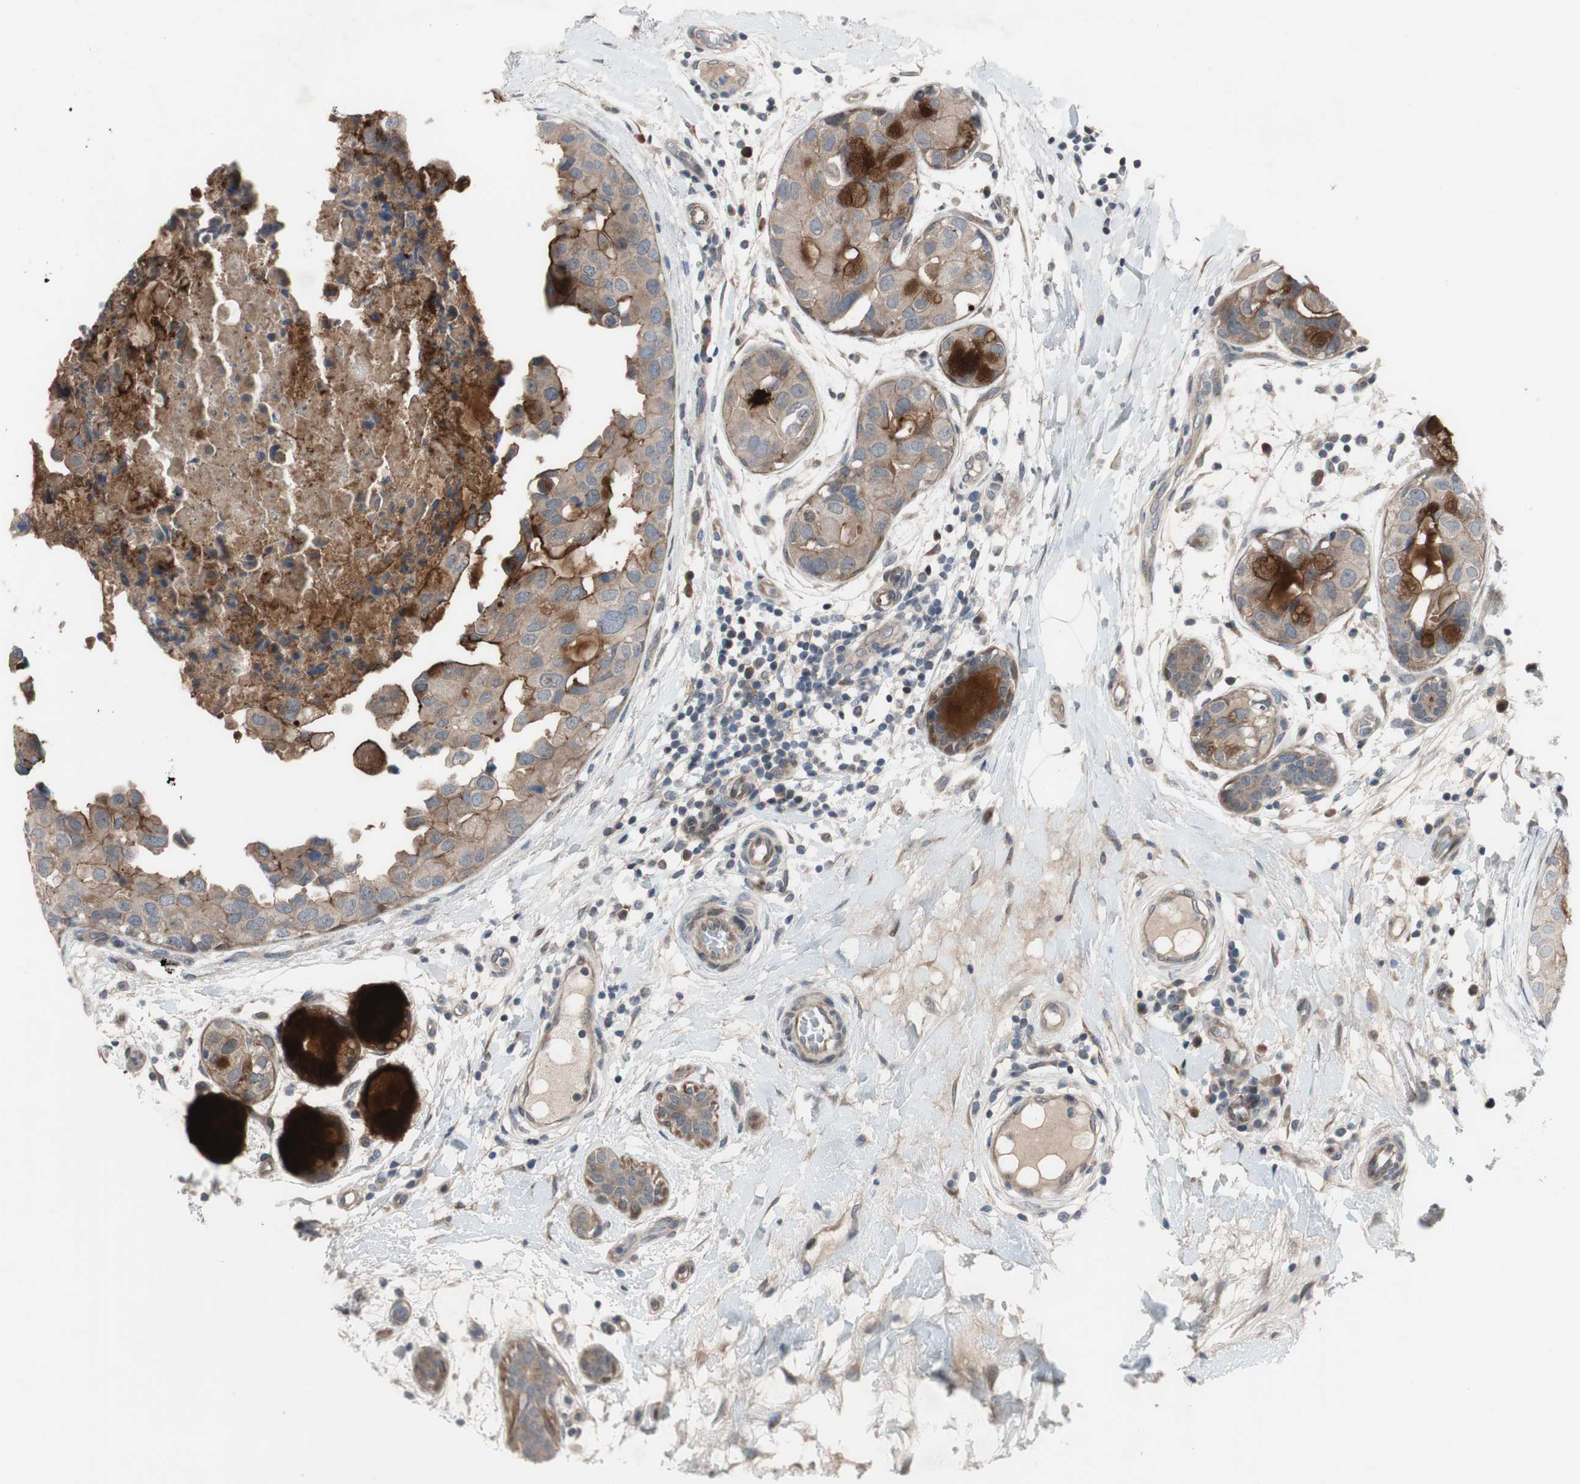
{"staining": {"intensity": "moderate", "quantity": ">75%", "location": "cytoplasmic/membranous"}, "tissue": "breast cancer", "cell_type": "Tumor cells", "image_type": "cancer", "snomed": [{"axis": "morphology", "description": "Duct carcinoma"}, {"axis": "topography", "description": "Breast"}], "caption": "This image reveals IHC staining of breast cancer, with medium moderate cytoplasmic/membranous staining in approximately >75% of tumor cells.", "gene": "OAZ1", "patient": {"sex": "female", "age": 40}}